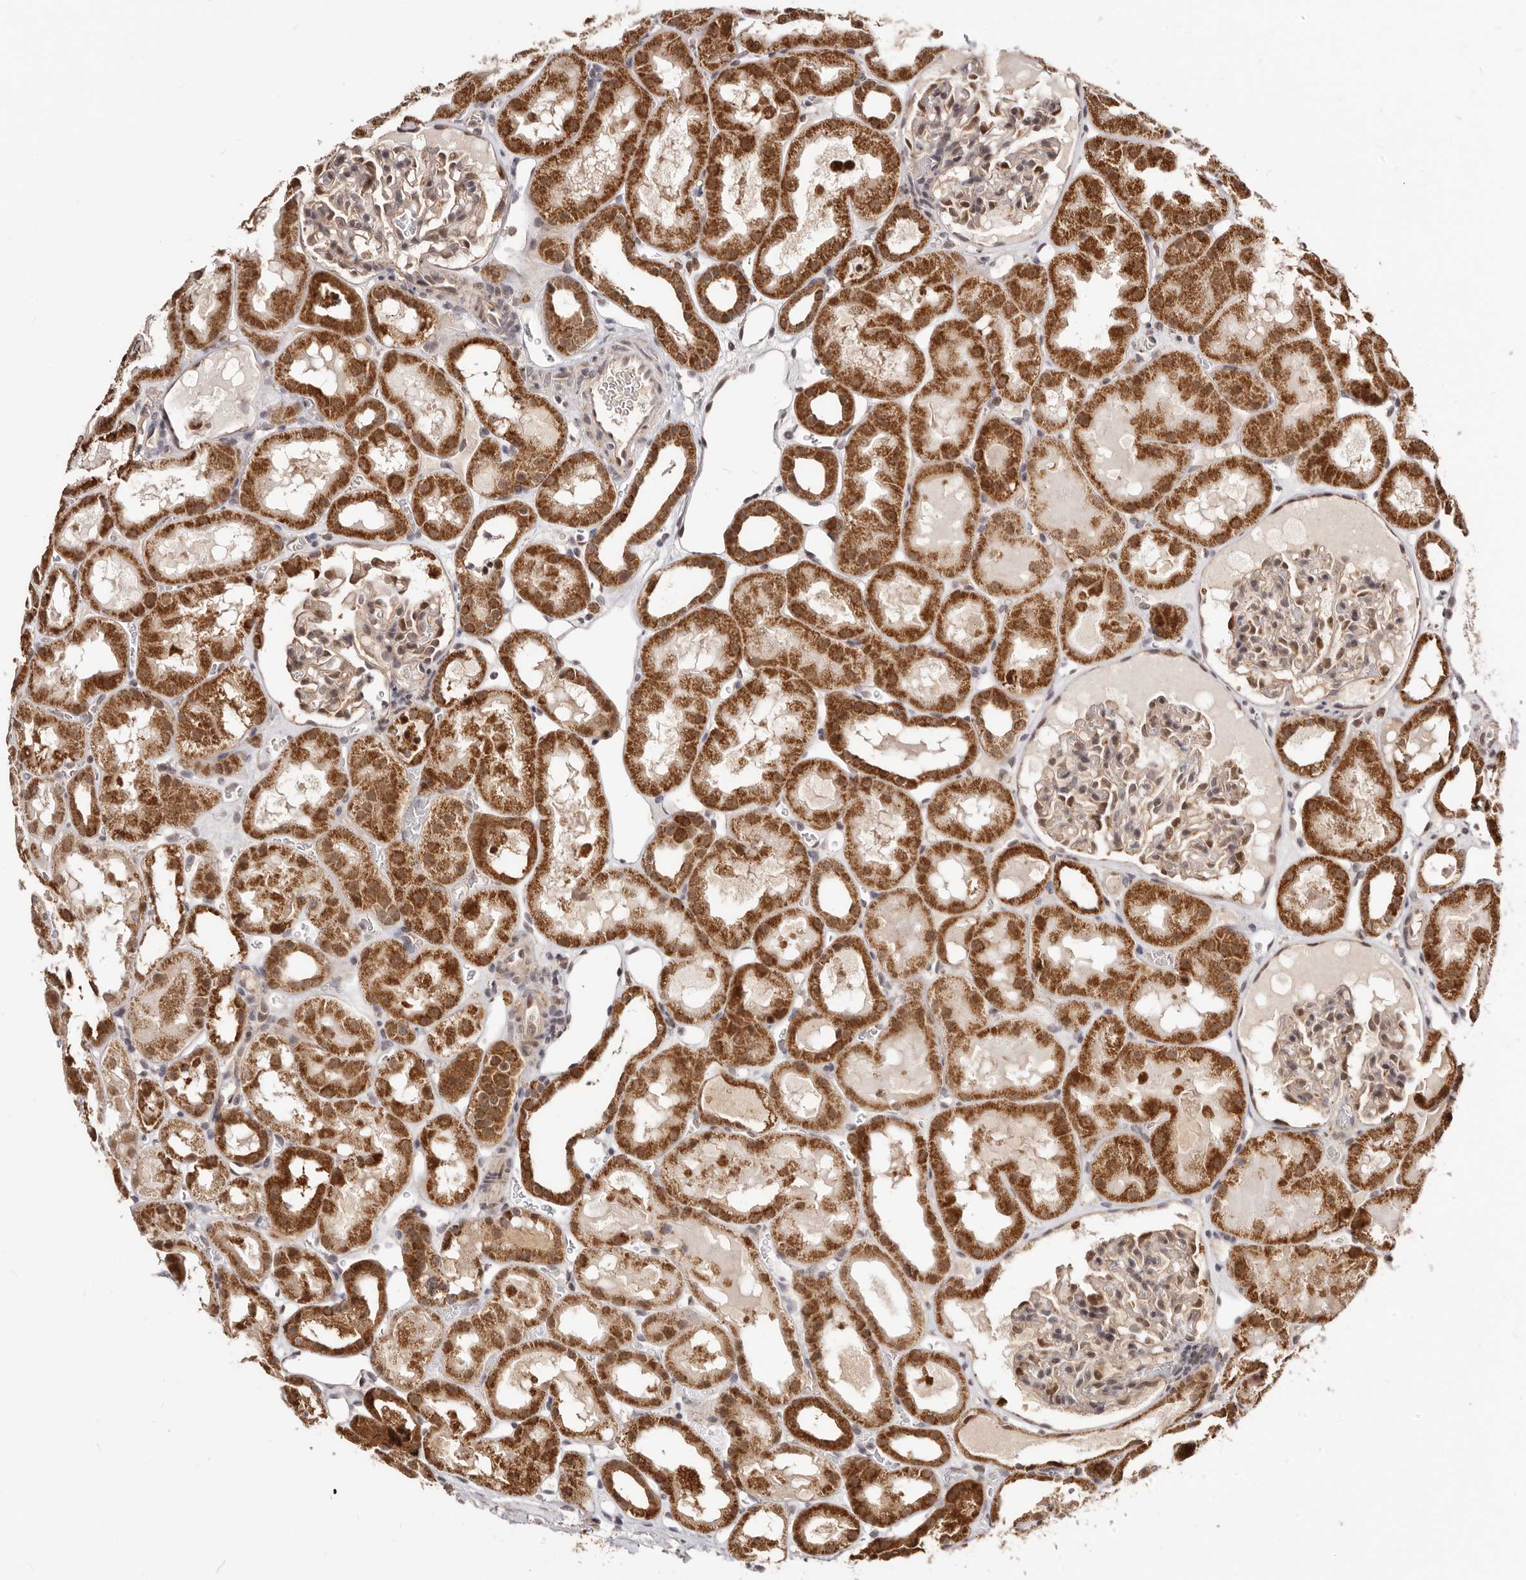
{"staining": {"intensity": "moderate", "quantity": "25%-75%", "location": "nuclear"}, "tissue": "kidney", "cell_type": "Cells in glomeruli", "image_type": "normal", "snomed": [{"axis": "morphology", "description": "Normal tissue, NOS"}, {"axis": "topography", "description": "Kidney"}, {"axis": "topography", "description": "Urinary bladder"}], "caption": "A brown stain shows moderate nuclear positivity of a protein in cells in glomeruli of benign kidney.", "gene": "SEC14L1", "patient": {"sex": "male", "age": 16}}